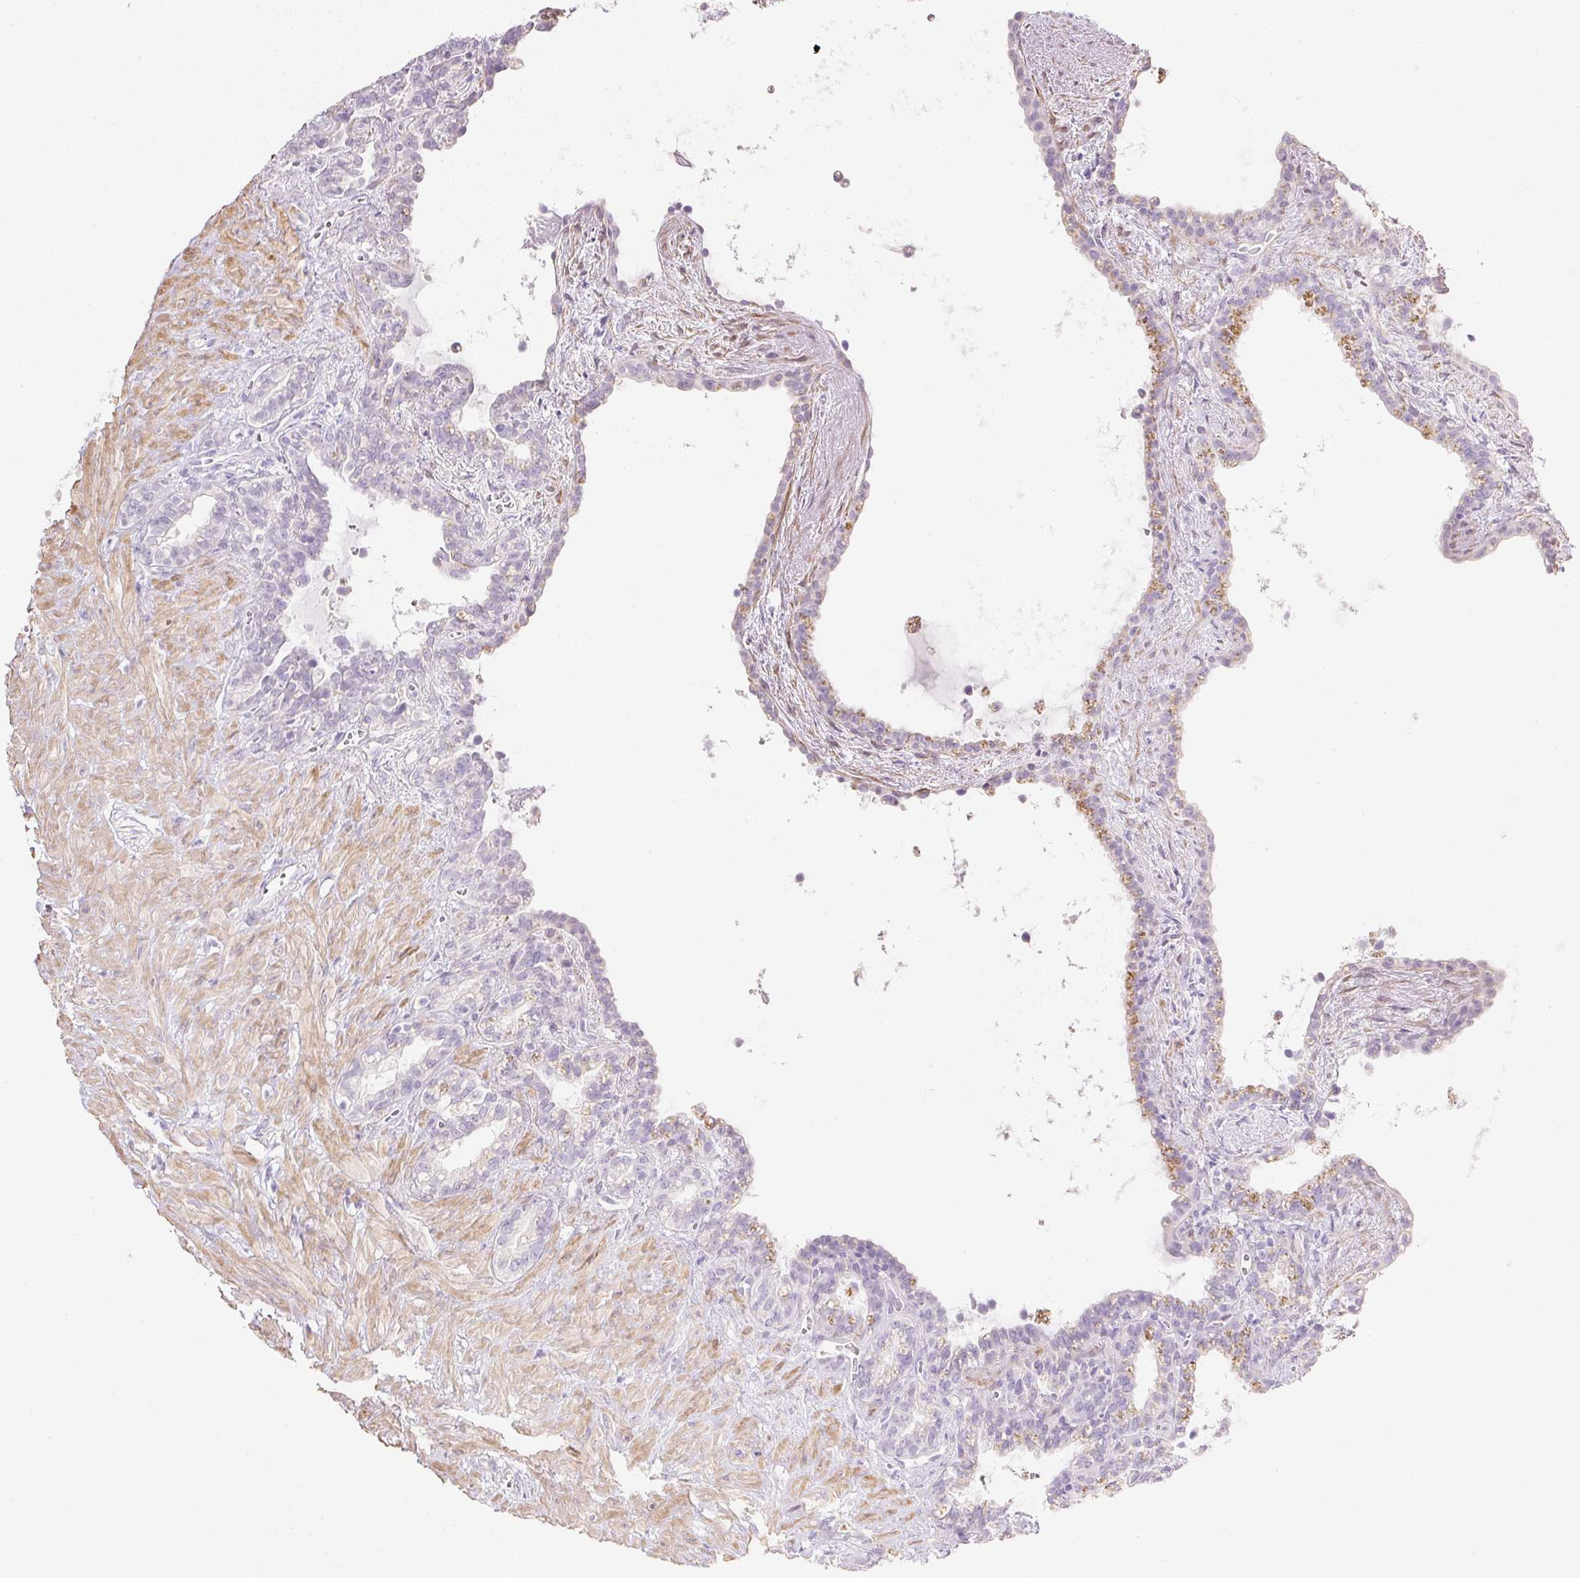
{"staining": {"intensity": "negative", "quantity": "none", "location": "none"}, "tissue": "seminal vesicle", "cell_type": "Glandular cells", "image_type": "normal", "snomed": [{"axis": "morphology", "description": "Normal tissue, NOS"}, {"axis": "topography", "description": "Seminal veicle"}], "caption": "Immunohistochemistry (IHC) histopathology image of normal seminal vesicle: seminal vesicle stained with DAB displays no significant protein staining in glandular cells.", "gene": "KCNE2", "patient": {"sex": "male", "age": 76}}